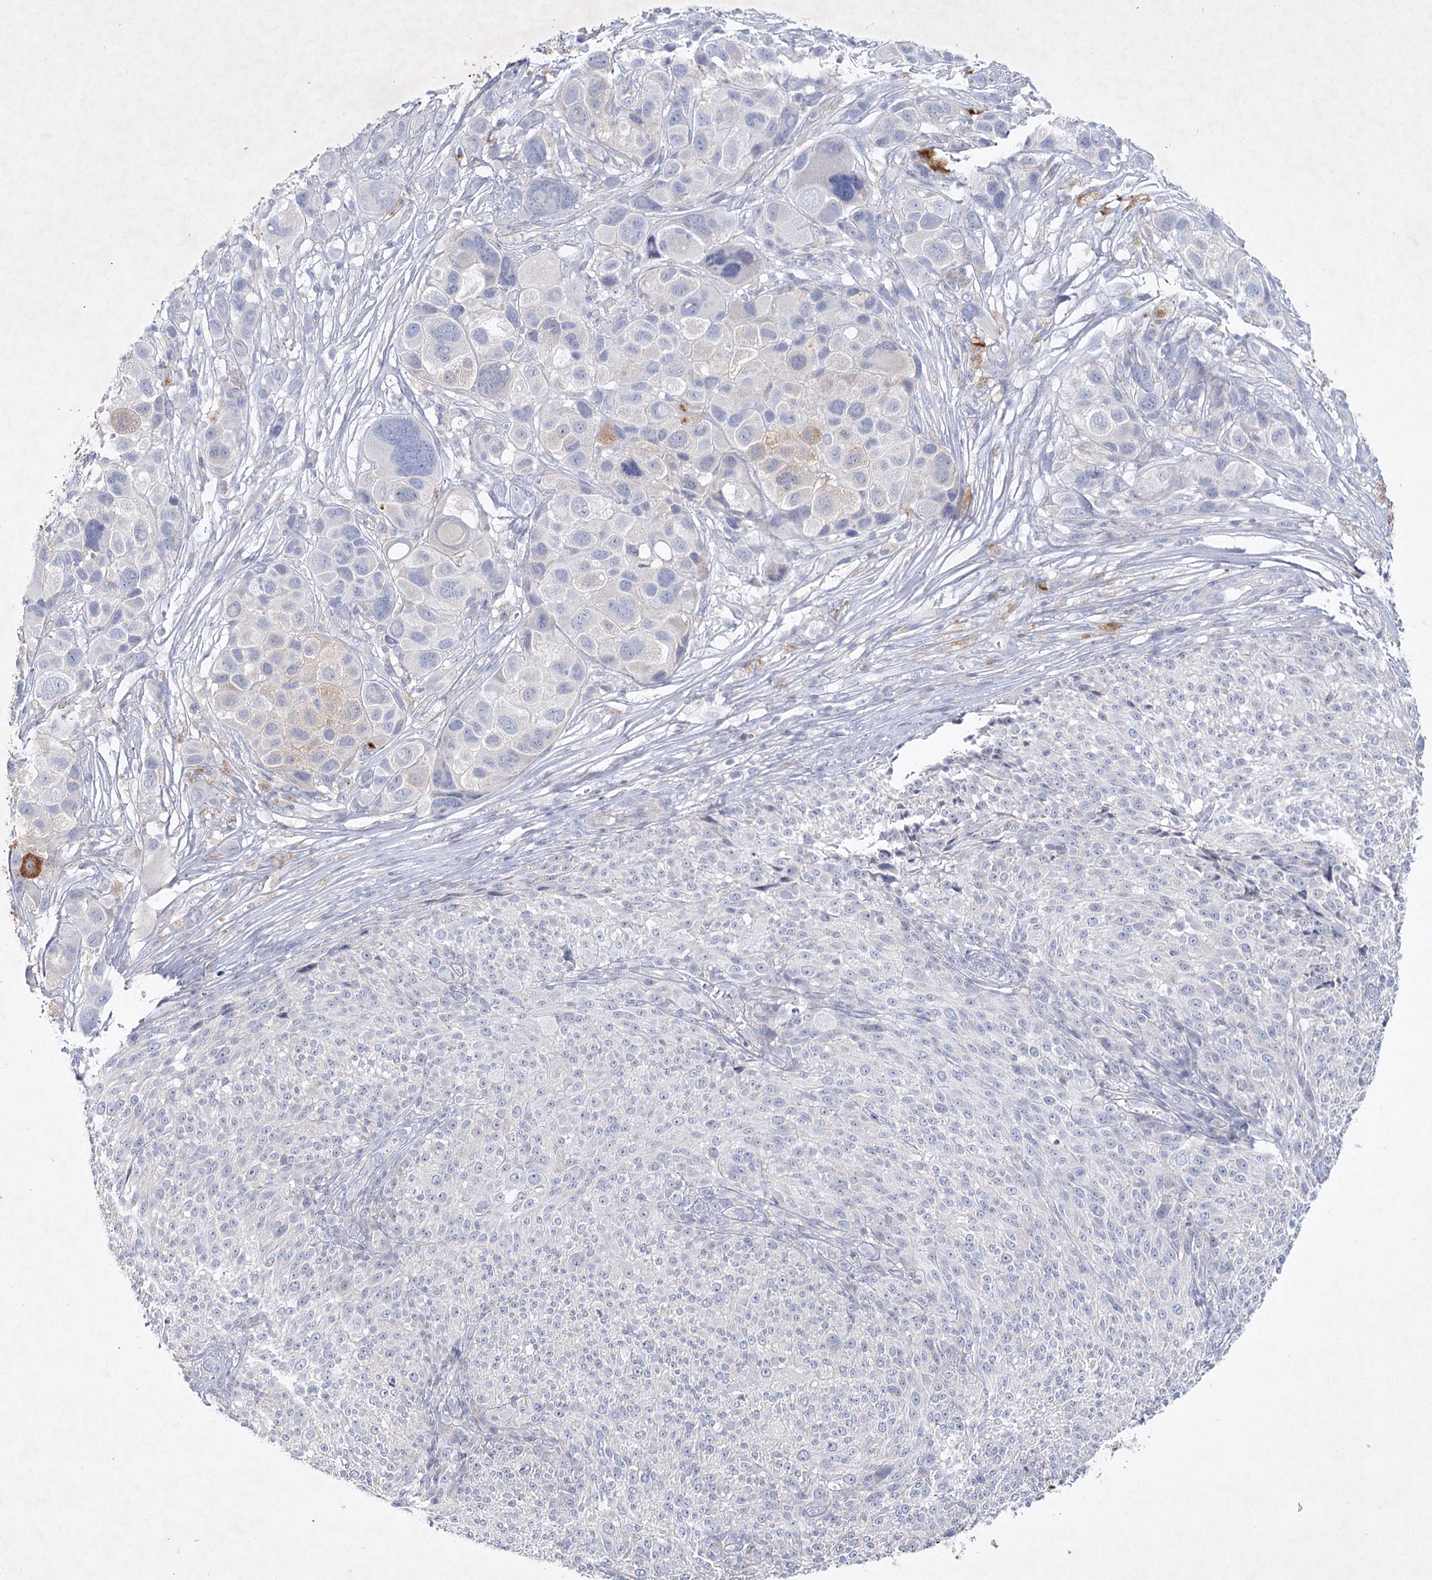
{"staining": {"intensity": "negative", "quantity": "none", "location": "none"}, "tissue": "melanoma", "cell_type": "Tumor cells", "image_type": "cancer", "snomed": [{"axis": "morphology", "description": "Malignant melanoma, NOS"}, {"axis": "topography", "description": "Skin of trunk"}], "caption": "Tumor cells are negative for protein expression in human melanoma. Nuclei are stained in blue.", "gene": "MAP3K13", "patient": {"sex": "male", "age": 71}}